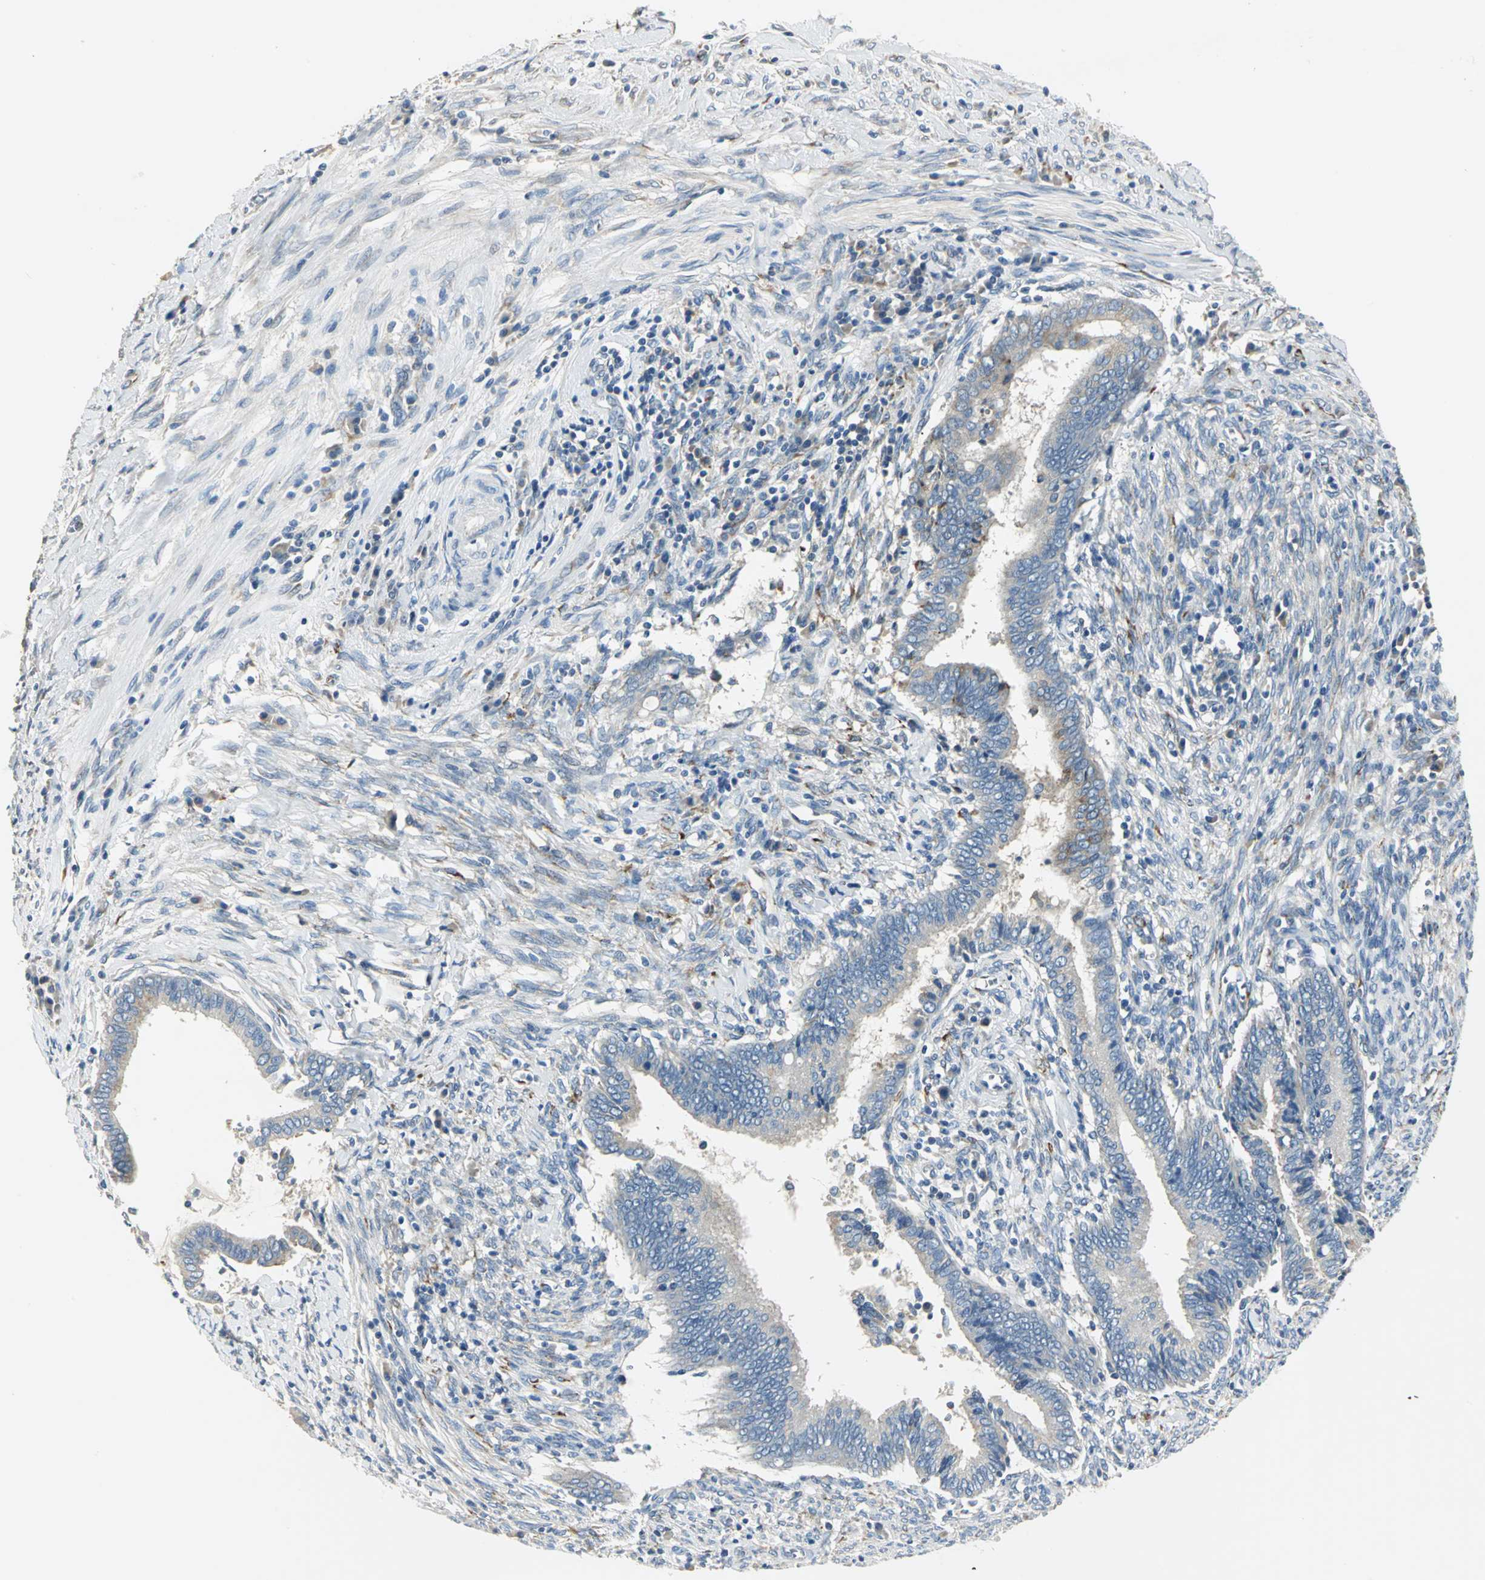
{"staining": {"intensity": "weak", "quantity": "25%-75%", "location": "cytoplasmic/membranous"}, "tissue": "cervical cancer", "cell_type": "Tumor cells", "image_type": "cancer", "snomed": [{"axis": "morphology", "description": "Adenocarcinoma, NOS"}, {"axis": "topography", "description": "Cervix"}], "caption": "Cervical cancer stained with immunohistochemistry (IHC) exhibits weak cytoplasmic/membranous expression in approximately 25%-75% of tumor cells.", "gene": "B3GNT2", "patient": {"sex": "female", "age": 44}}